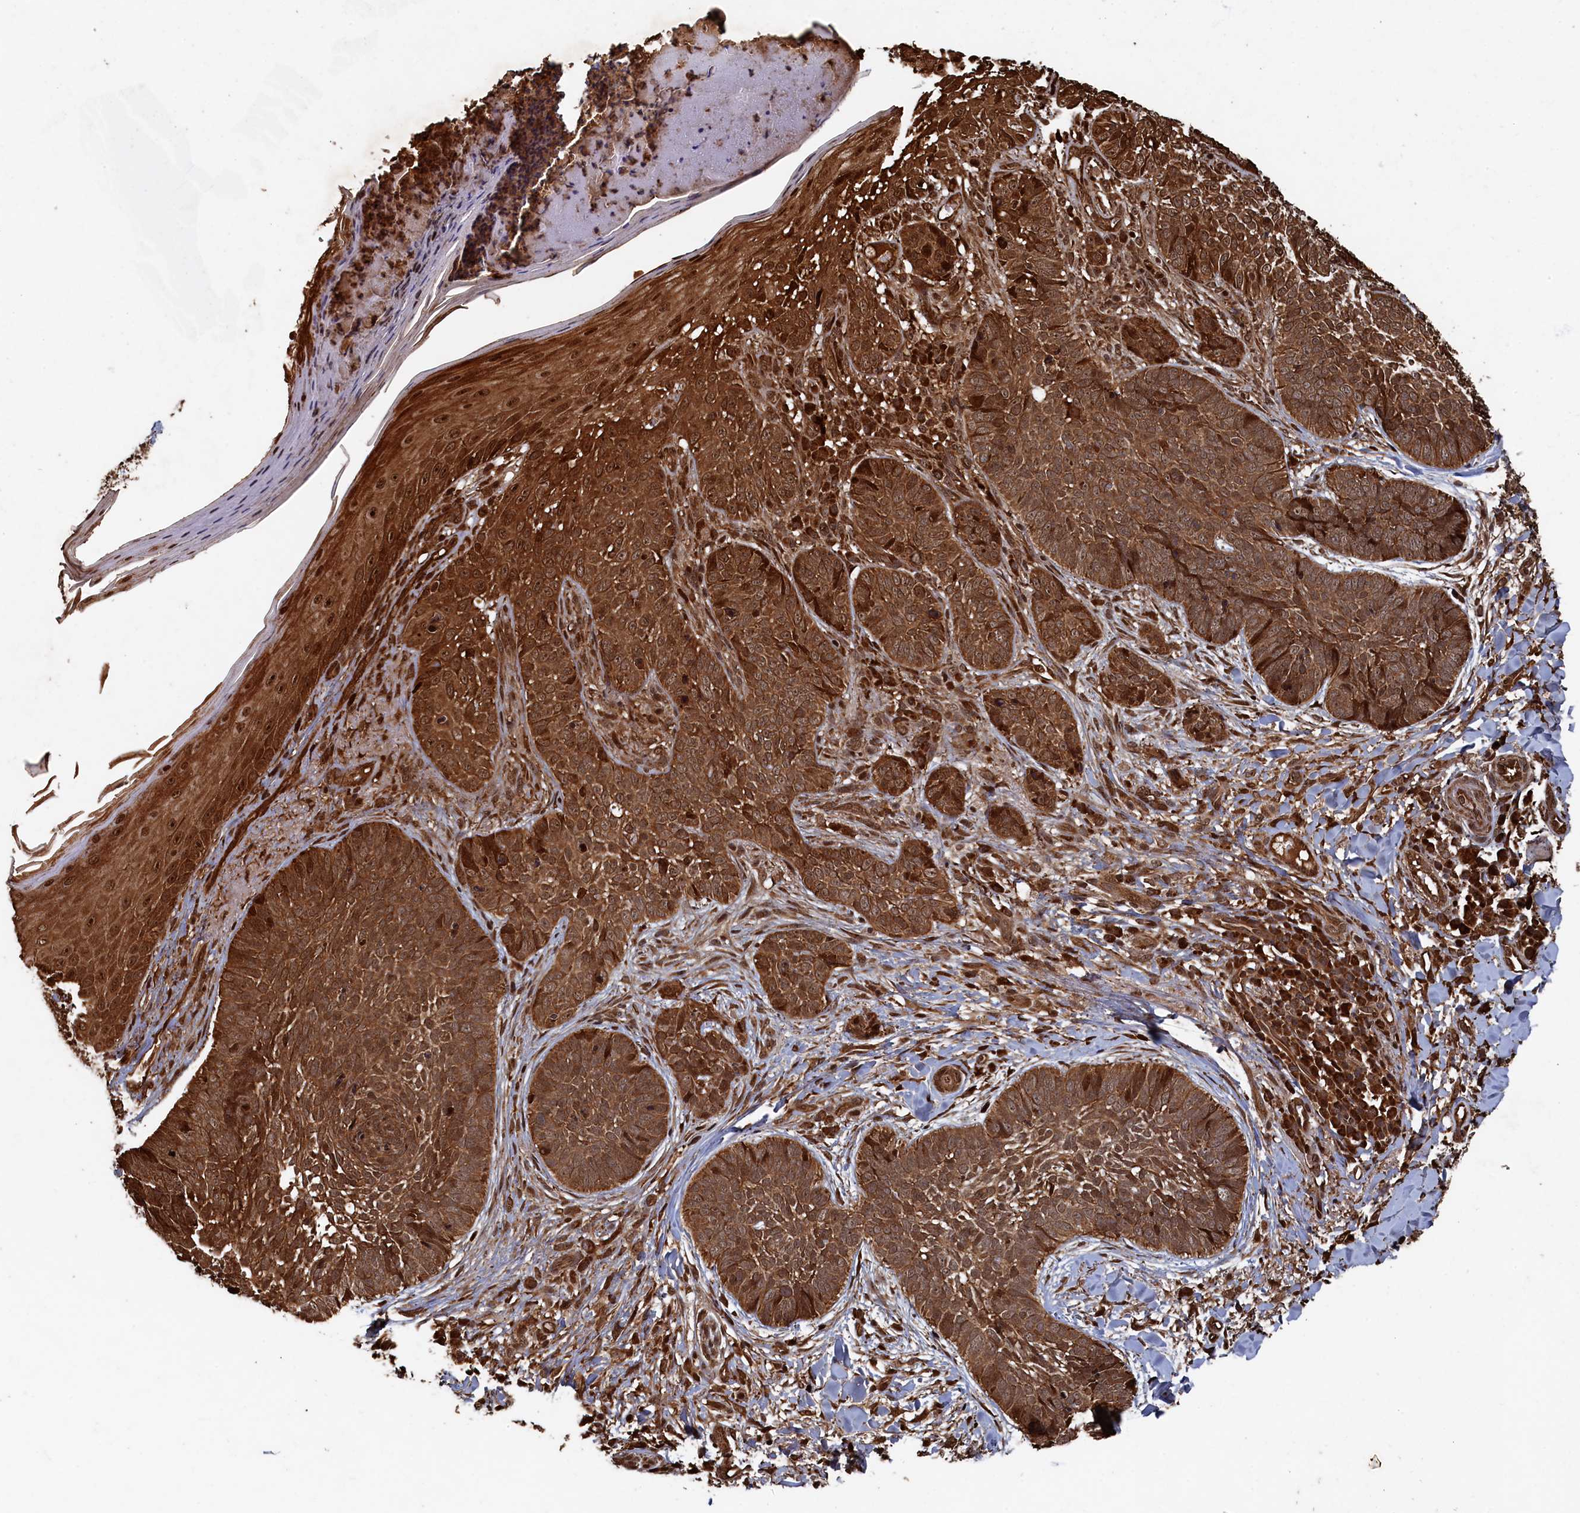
{"staining": {"intensity": "strong", "quantity": ">75%", "location": "cytoplasmic/membranous"}, "tissue": "skin cancer", "cell_type": "Tumor cells", "image_type": "cancer", "snomed": [{"axis": "morphology", "description": "Basal cell carcinoma"}, {"axis": "topography", "description": "Skin"}], "caption": "Strong cytoplasmic/membranous expression for a protein is appreciated in about >75% of tumor cells of skin basal cell carcinoma using IHC.", "gene": "PIGN", "patient": {"sex": "female", "age": 61}}